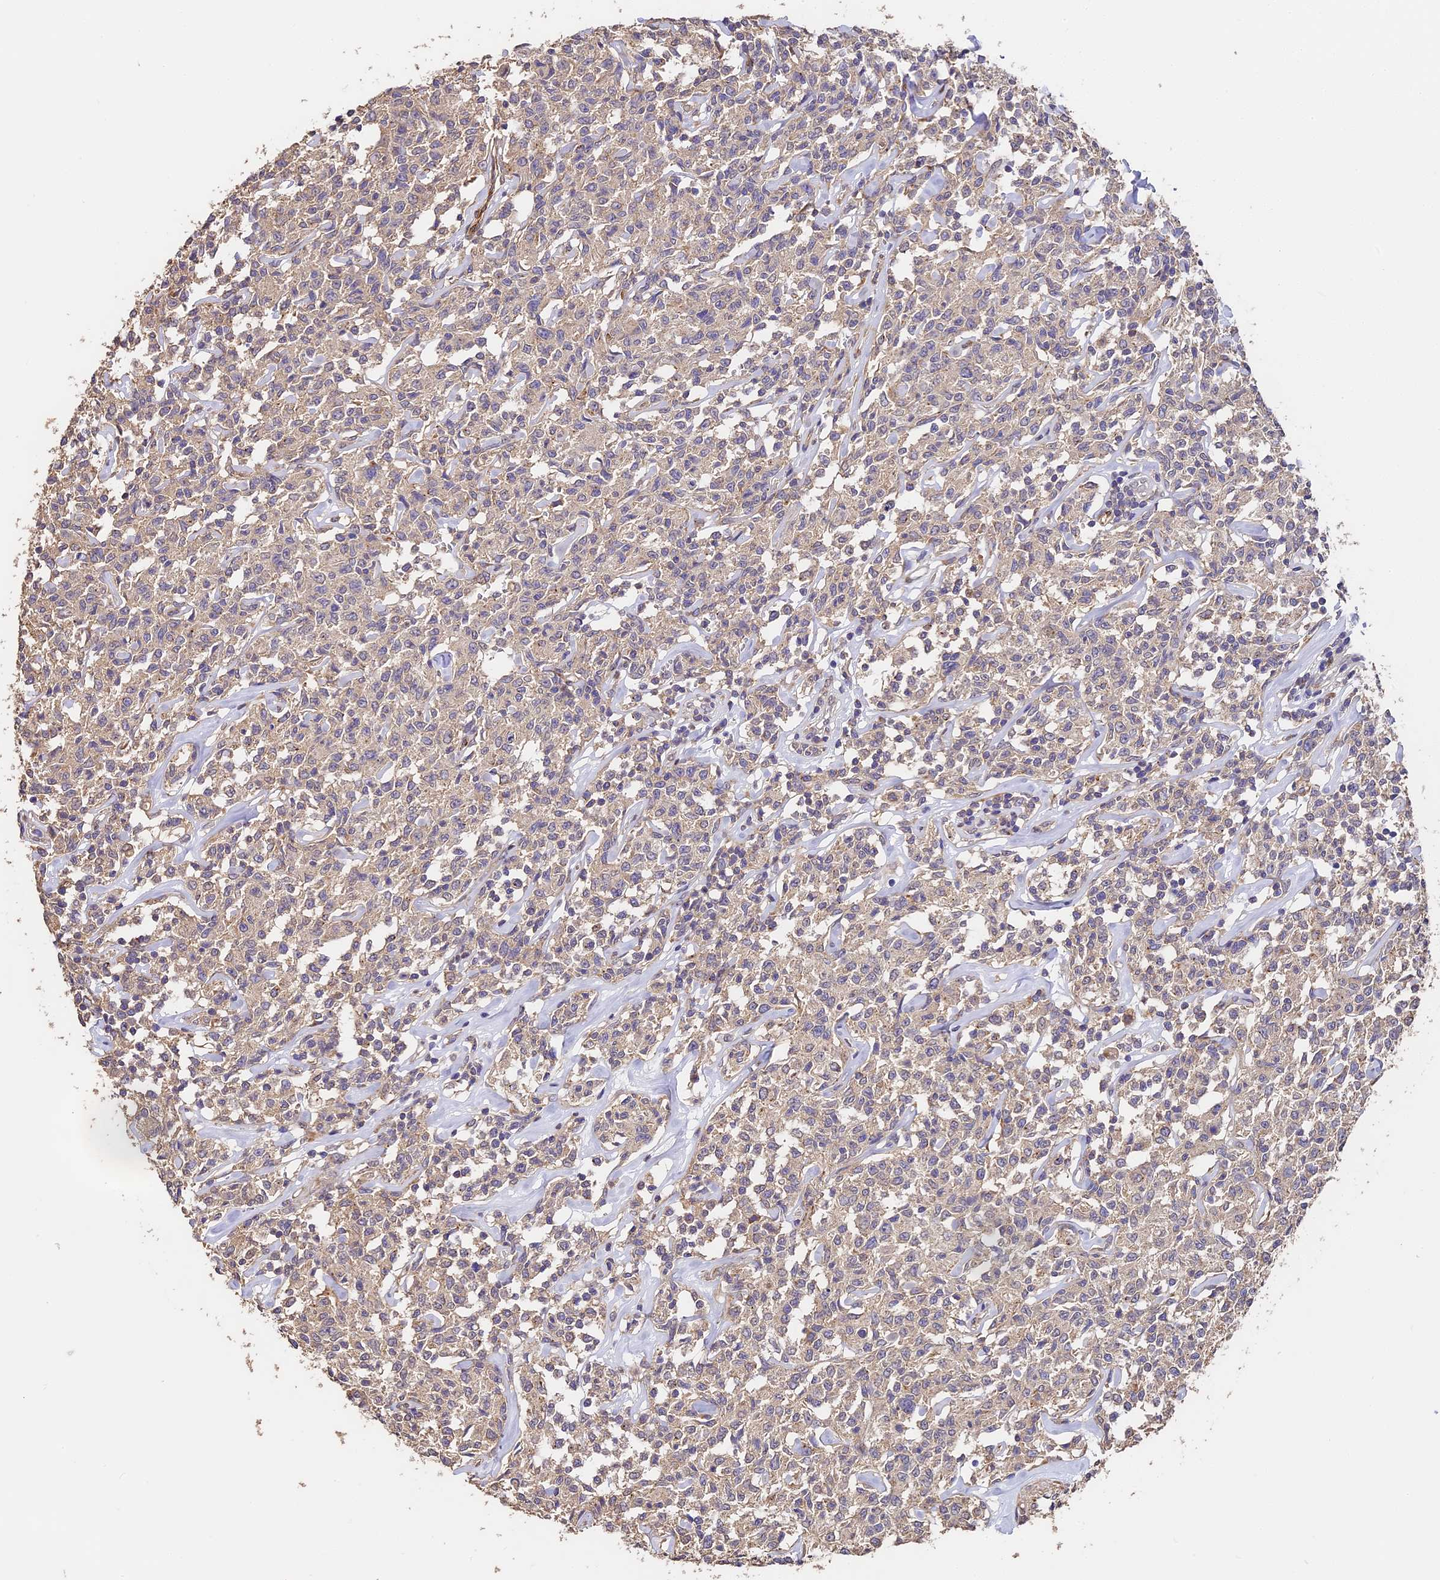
{"staining": {"intensity": "negative", "quantity": "none", "location": "none"}, "tissue": "lymphoma", "cell_type": "Tumor cells", "image_type": "cancer", "snomed": [{"axis": "morphology", "description": "Malignant lymphoma, non-Hodgkin's type, Low grade"}, {"axis": "topography", "description": "Small intestine"}], "caption": "The micrograph shows no staining of tumor cells in low-grade malignant lymphoma, non-Hodgkin's type. Nuclei are stained in blue.", "gene": "SLC11A1", "patient": {"sex": "female", "age": 59}}